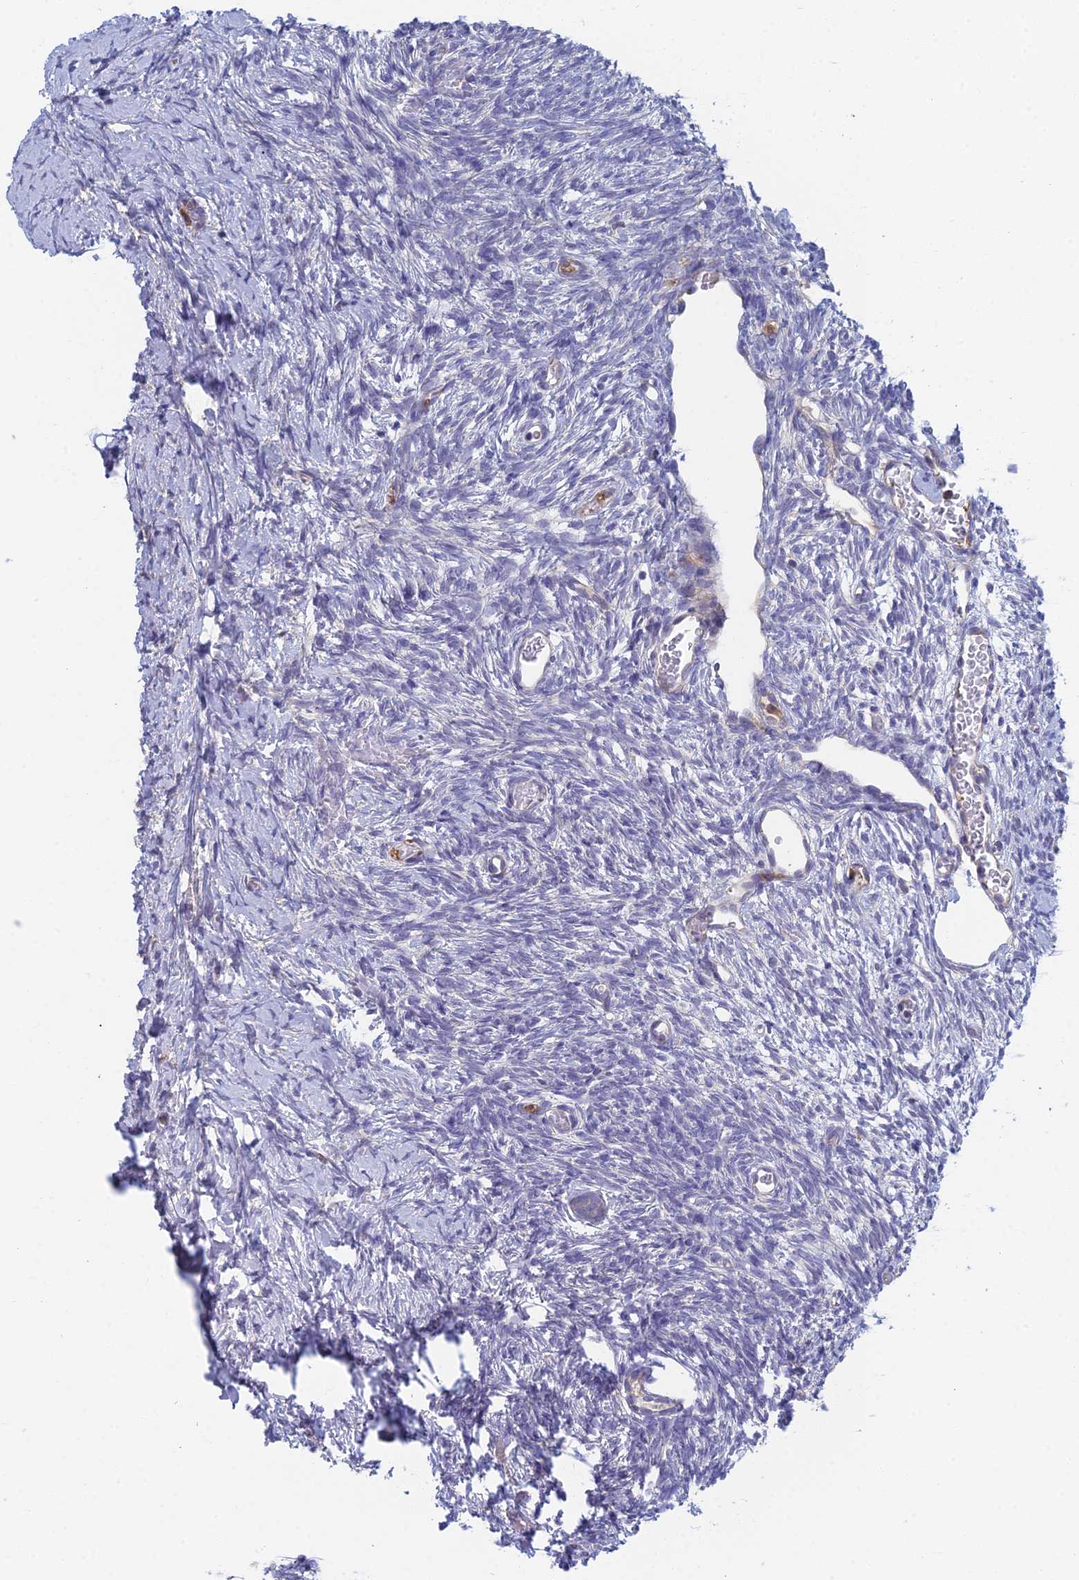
{"staining": {"intensity": "negative", "quantity": "none", "location": "none"}, "tissue": "ovary", "cell_type": "Ovarian stroma cells", "image_type": "normal", "snomed": [{"axis": "morphology", "description": "Normal tissue, NOS"}, {"axis": "topography", "description": "Ovary"}], "caption": "IHC image of unremarkable ovary: ovary stained with DAB shows no significant protein expression in ovarian stroma cells.", "gene": "STRN4", "patient": {"sex": "female", "age": 39}}